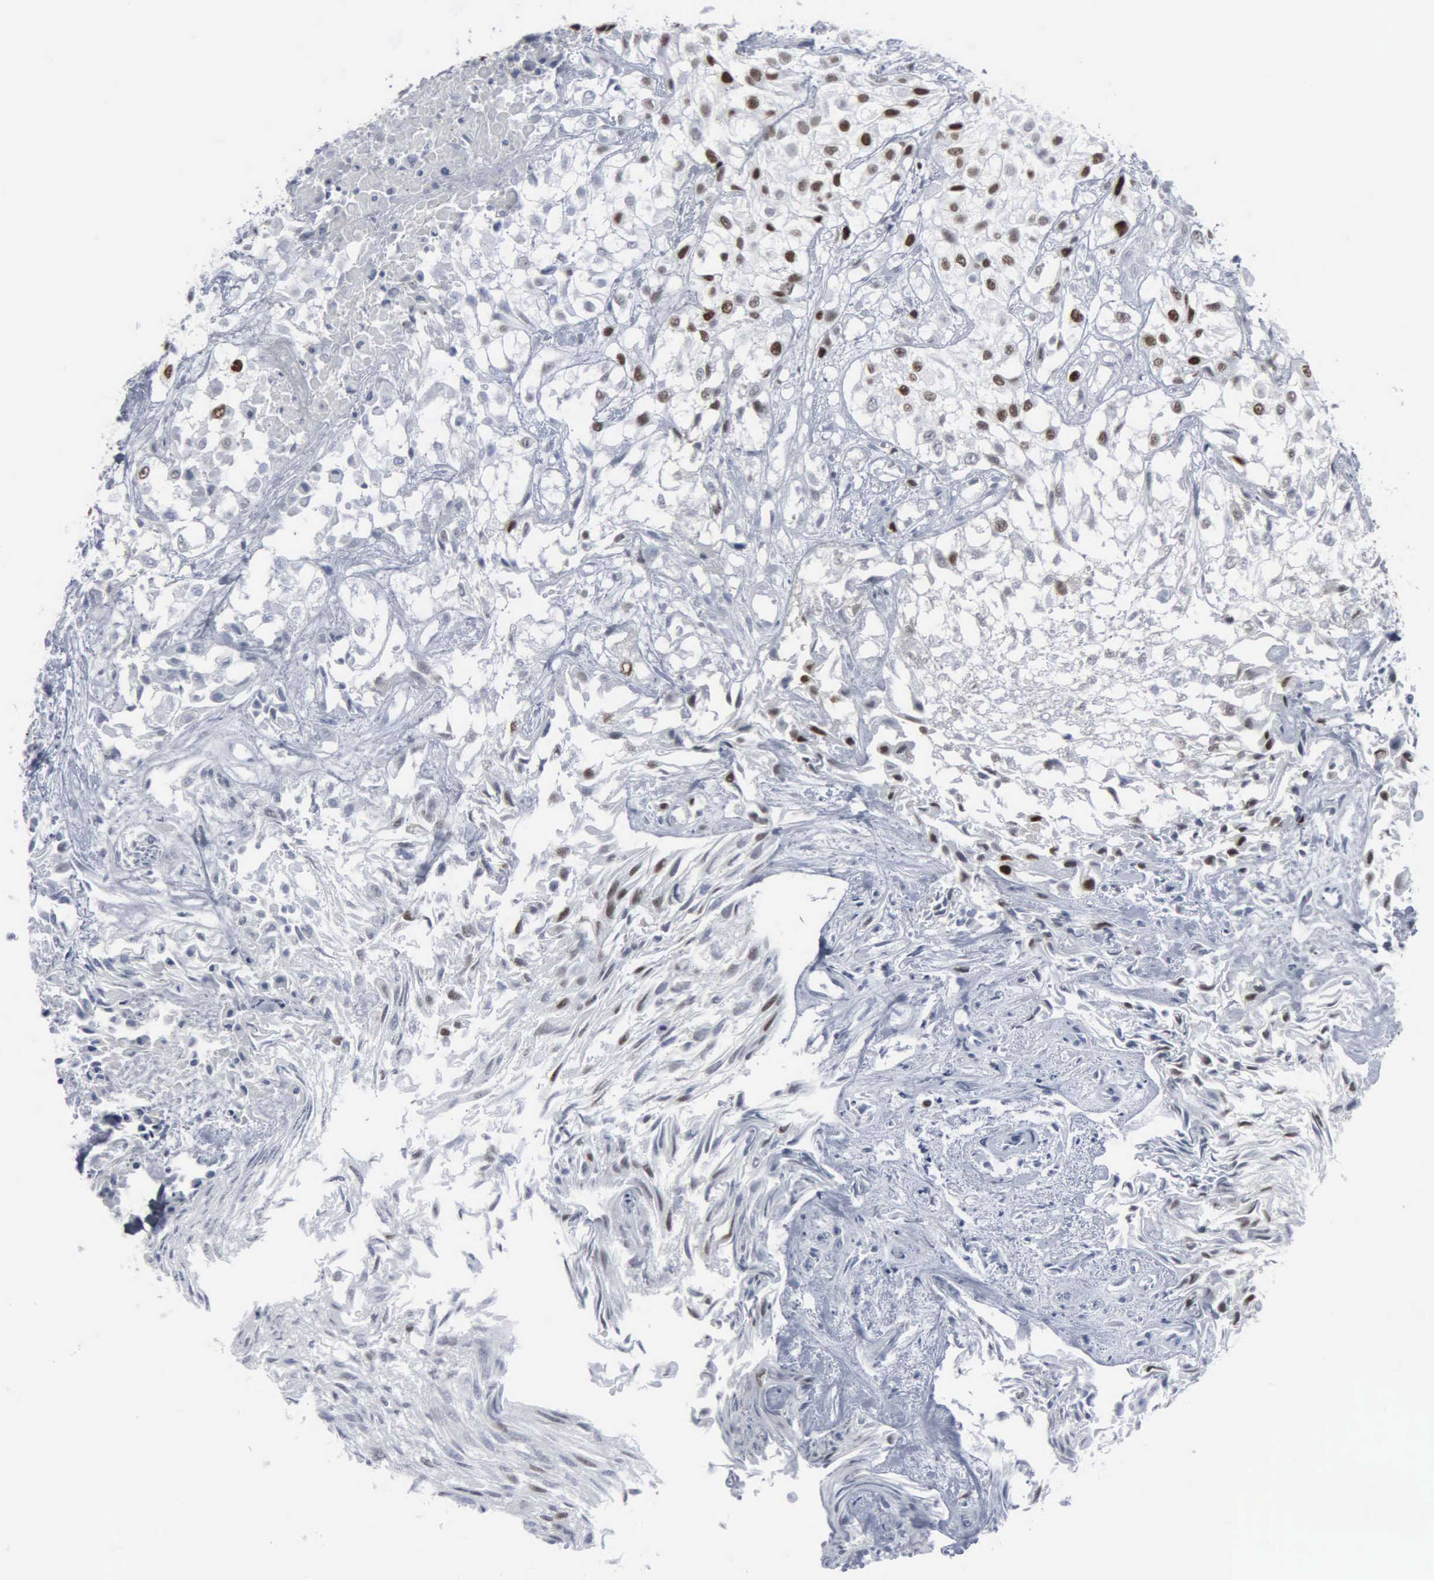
{"staining": {"intensity": "moderate", "quantity": "<25%", "location": "nuclear"}, "tissue": "urothelial cancer", "cell_type": "Tumor cells", "image_type": "cancer", "snomed": [{"axis": "morphology", "description": "Urothelial carcinoma, High grade"}, {"axis": "topography", "description": "Urinary bladder"}], "caption": "This is an image of immunohistochemistry (IHC) staining of high-grade urothelial carcinoma, which shows moderate staining in the nuclear of tumor cells.", "gene": "CCND3", "patient": {"sex": "male", "age": 56}}